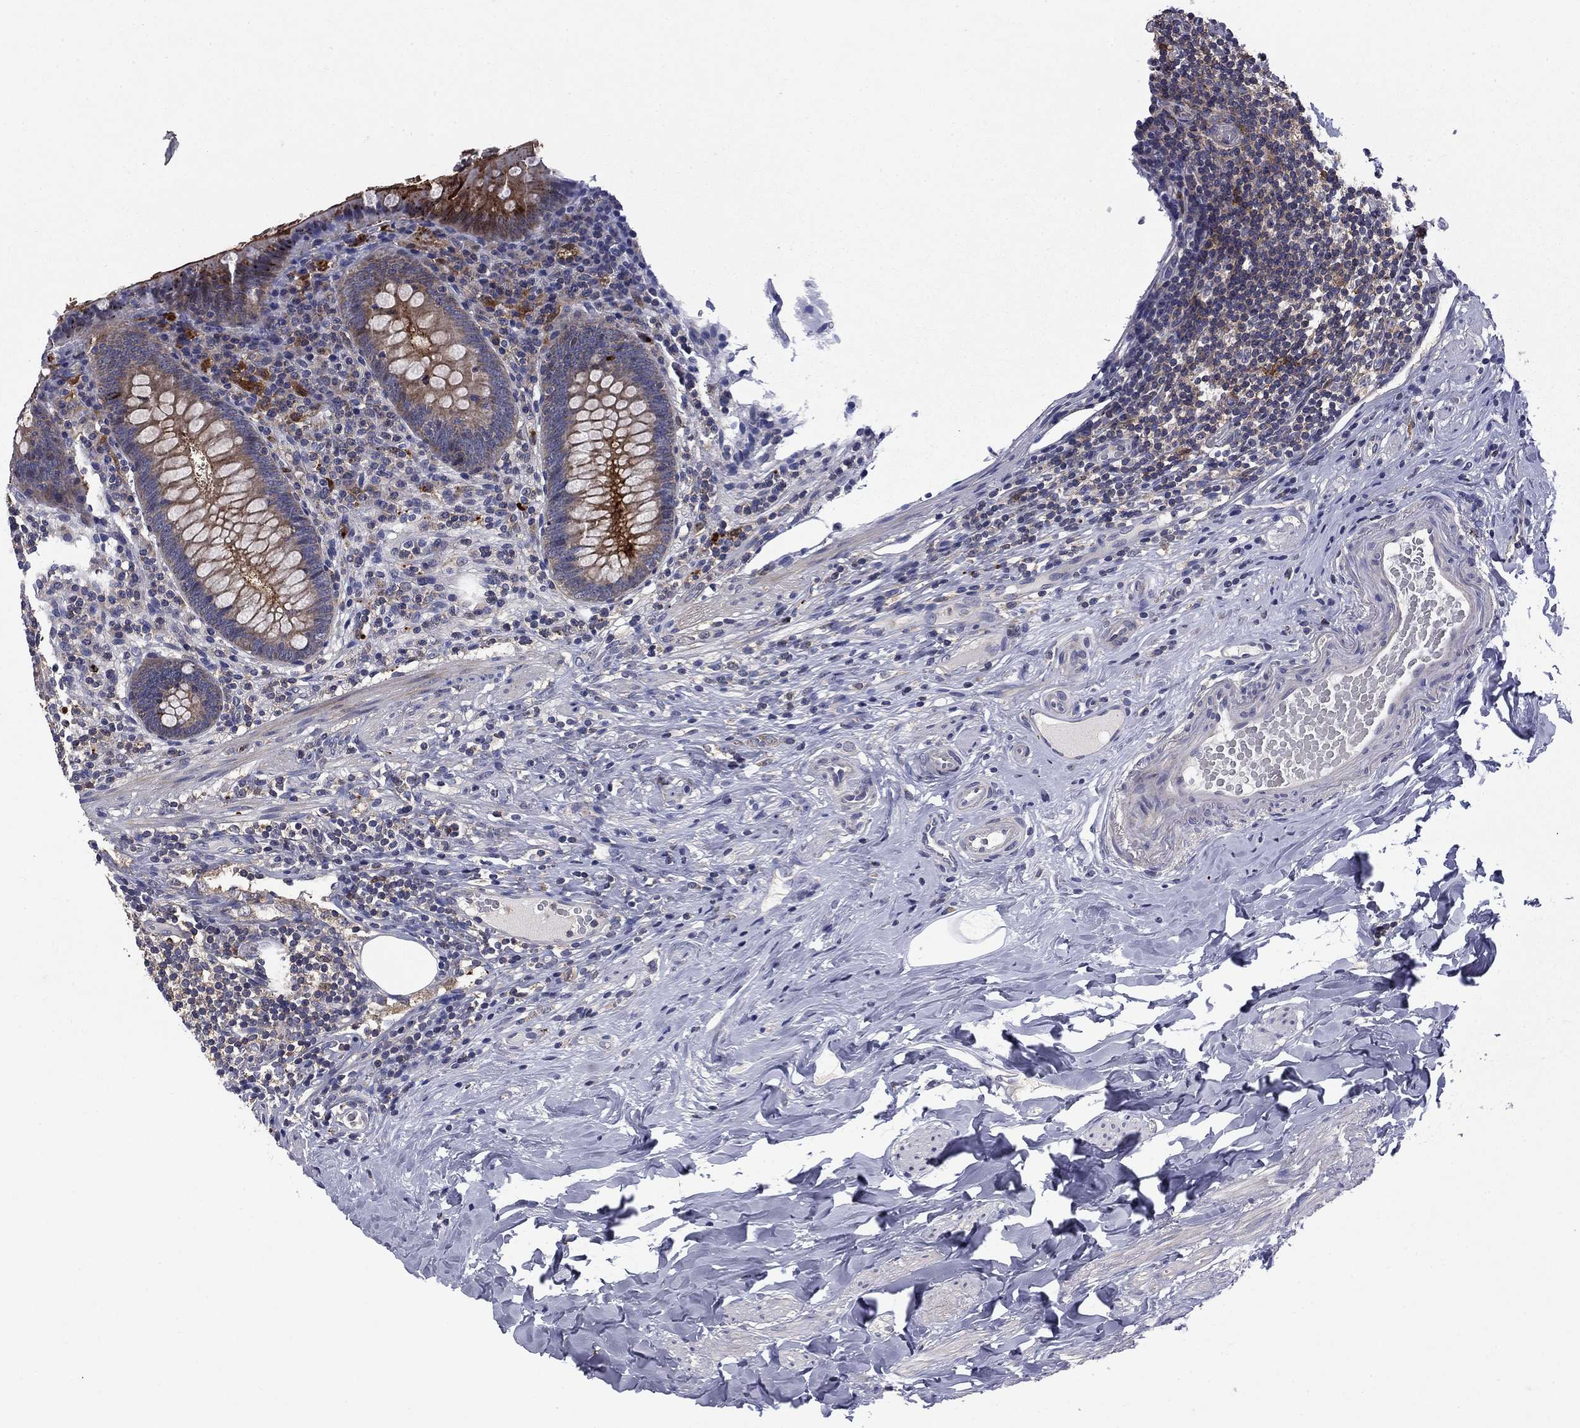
{"staining": {"intensity": "strong", "quantity": "25%-75%", "location": "cytoplasmic/membranous"}, "tissue": "appendix", "cell_type": "Glandular cells", "image_type": "normal", "snomed": [{"axis": "morphology", "description": "Normal tissue, NOS"}, {"axis": "topography", "description": "Appendix"}], "caption": "Appendix stained with DAB (3,3'-diaminobenzidine) immunohistochemistry reveals high levels of strong cytoplasmic/membranous staining in about 25%-75% of glandular cells. (DAB IHC, brown staining for protein, blue staining for nuclei).", "gene": "CEACAM7", "patient": {"sex": "male", "age": 47}}